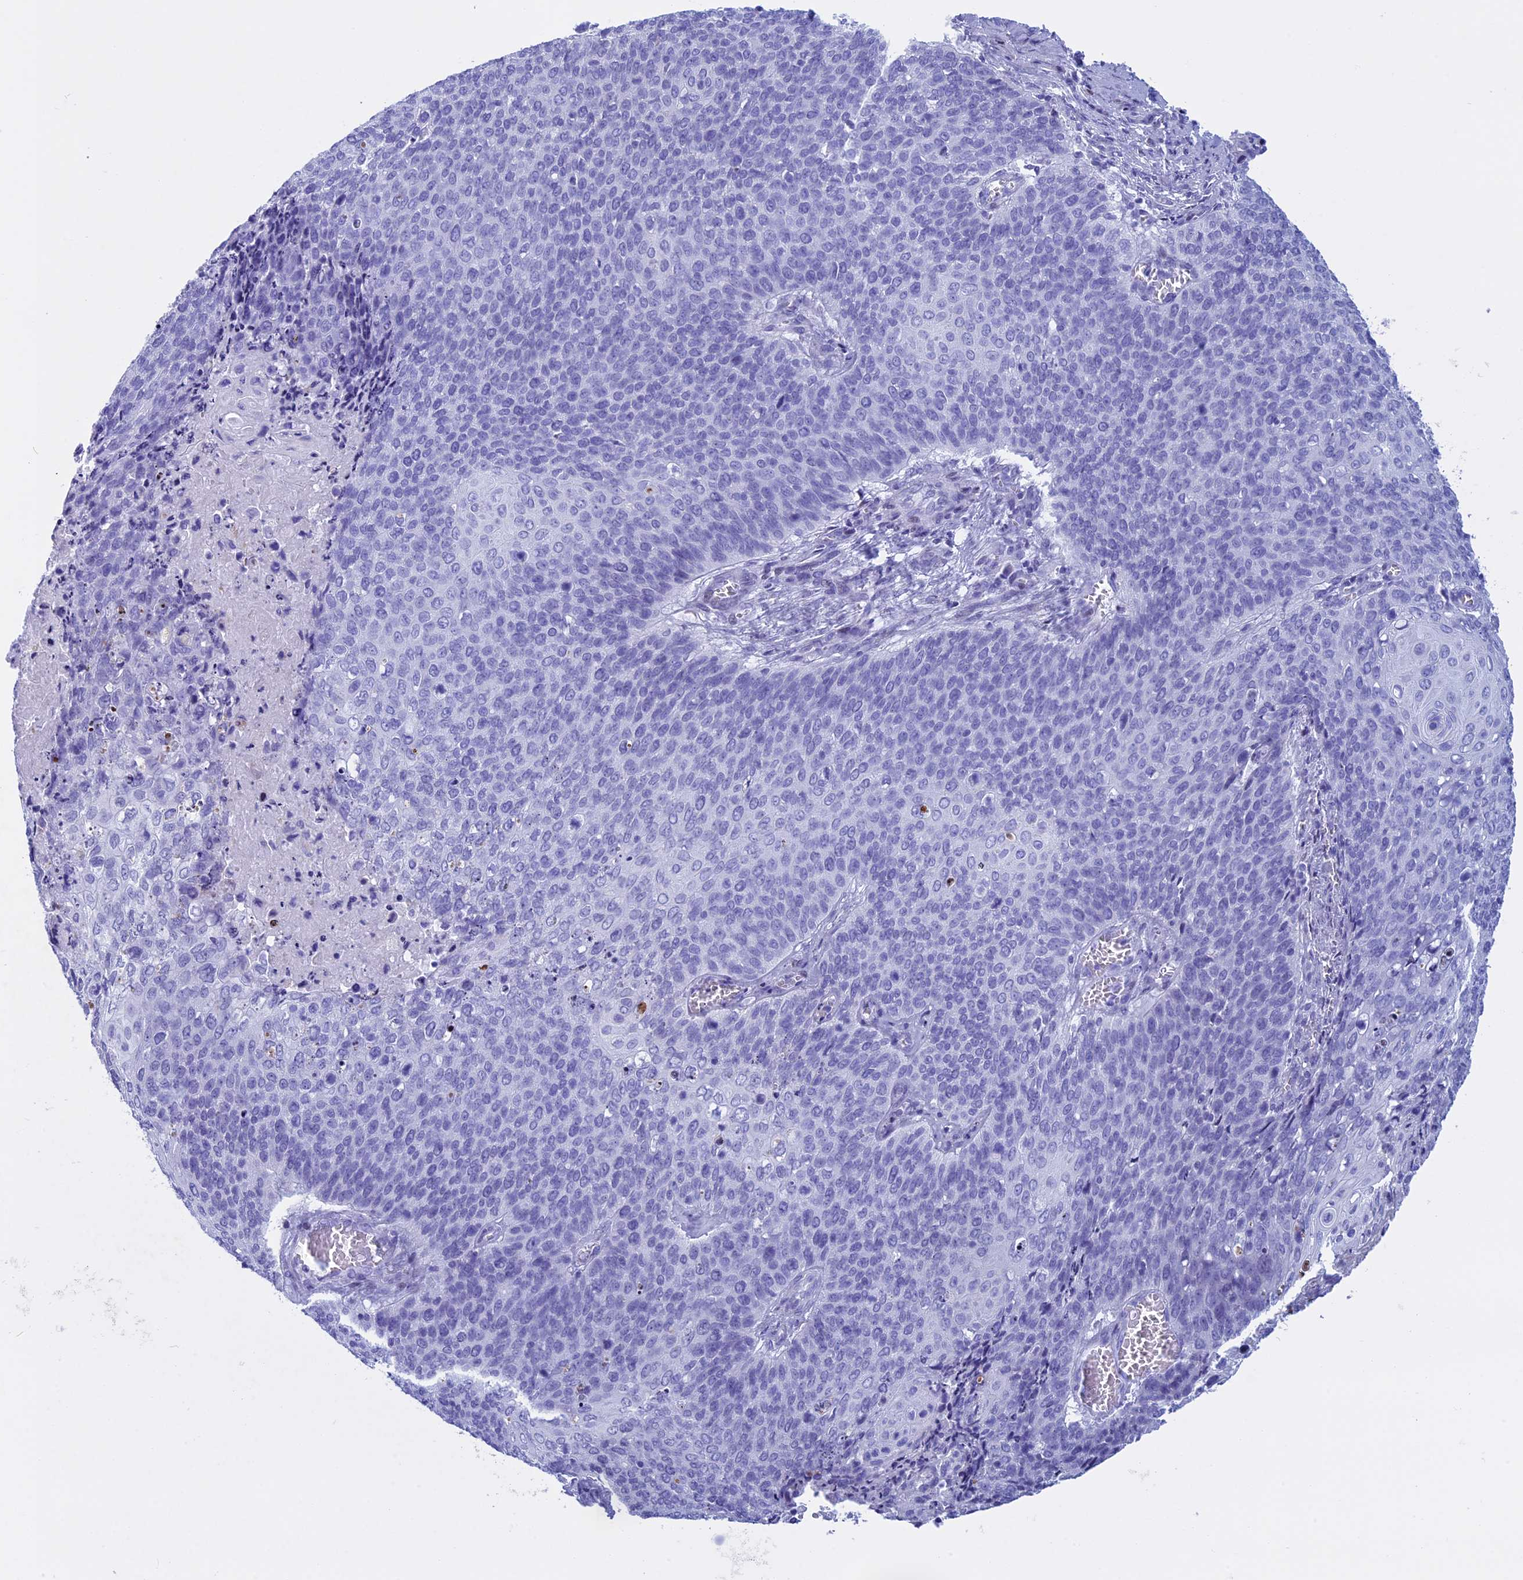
{"staining": {"intensity": "negative", "quantity": "none", "location": "none"}, "tissue": "cervical cancer", "cell_type": "Tumor cells", "image_type": "cancer", "snomed": [{"axis": "morphology", "description": "Squamous cell carcinoma, NOS"}, {"axis": "topography", "description": "Cervix"}], "caption": "There is no significant staining in tumor cells of cervical squamous cell carcinoma. Nuclei are stained in blue.", "gene": "KCTD21", "patient": {"sex": "female", "age": 39}}